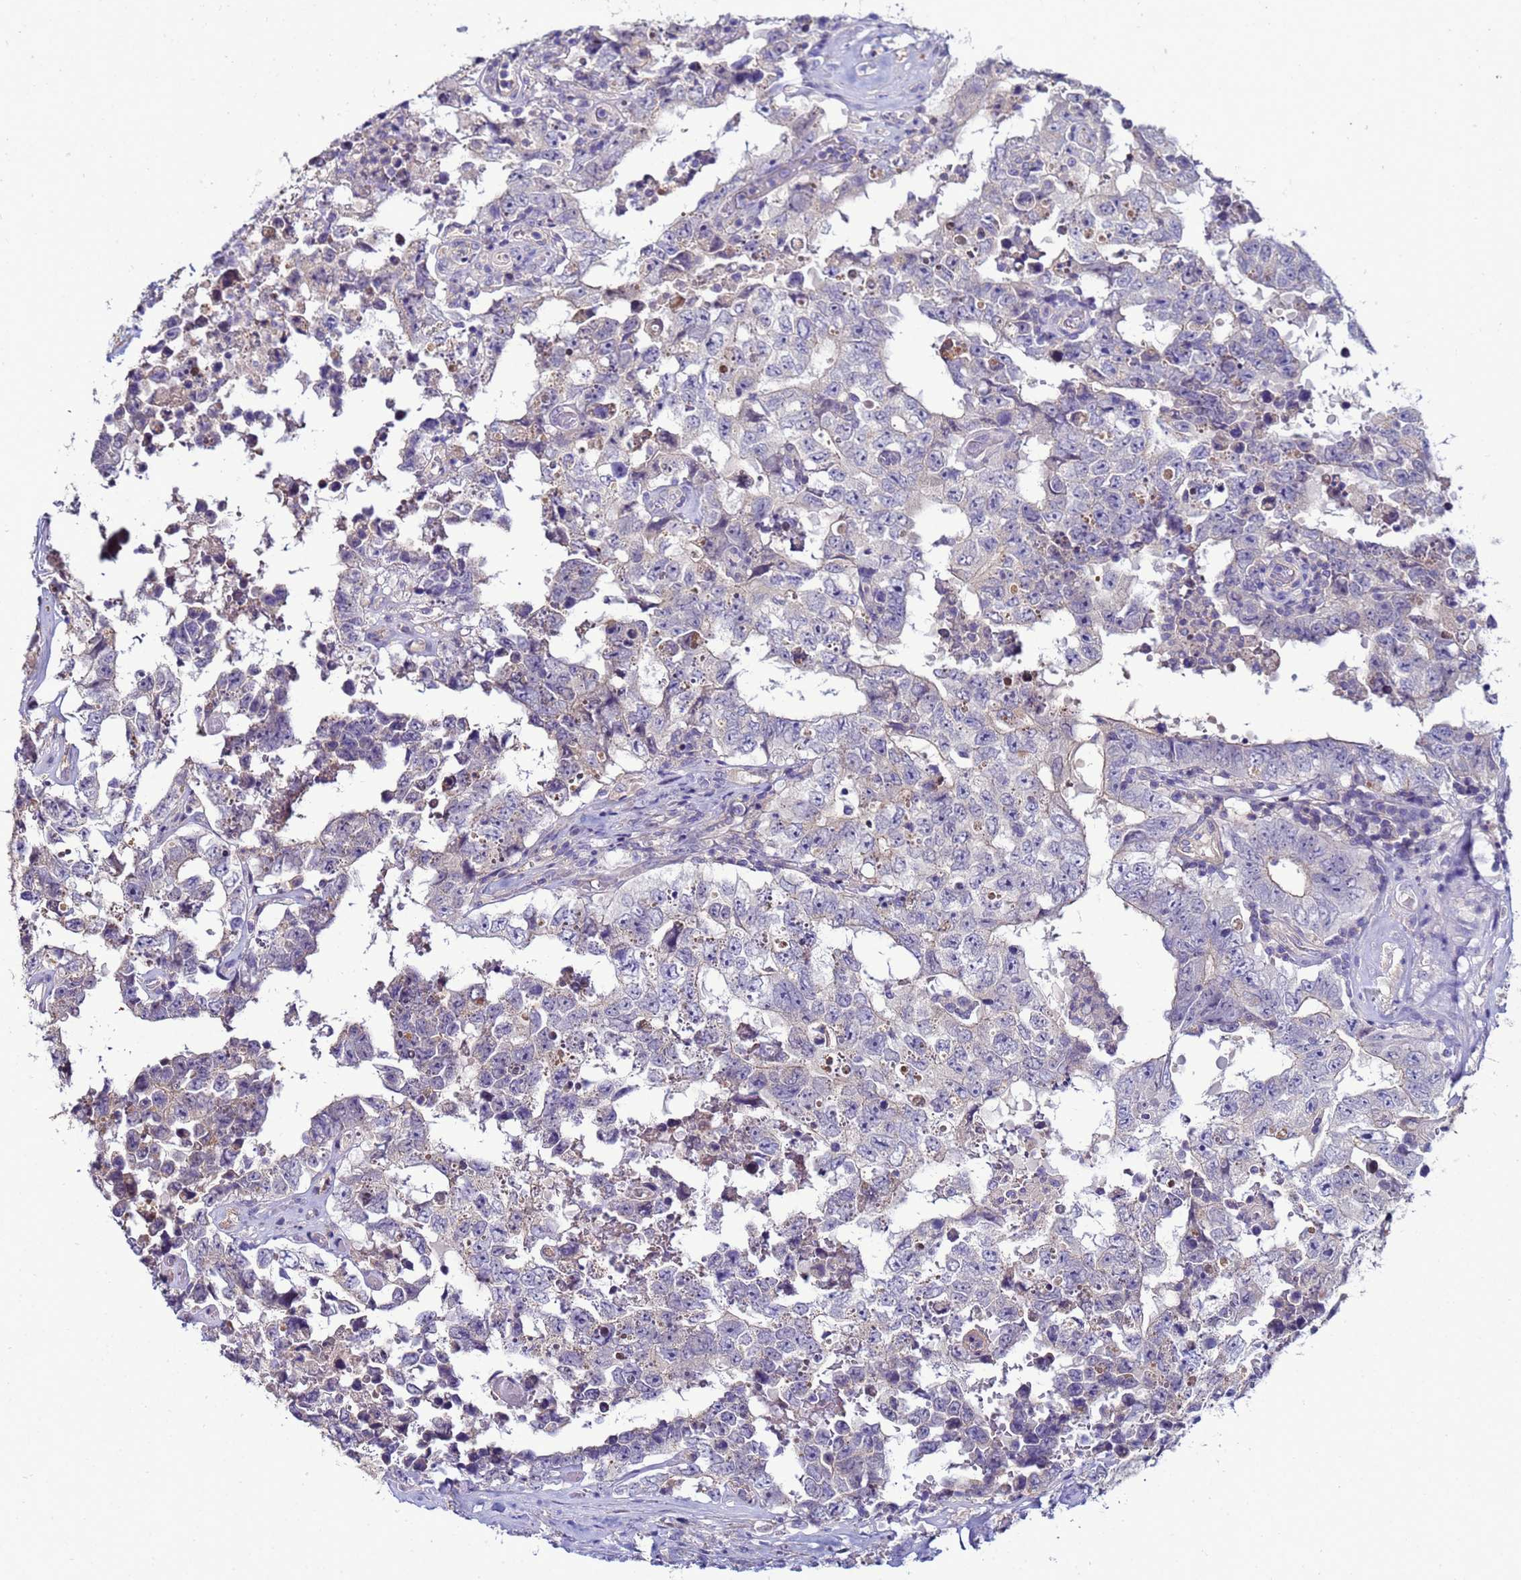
{"staining": {"intensity": "negative", "quantity": "none", "location": "none"}, "tissue": "testis cancer", "cell_type": "Tumor cells", "image_type": "cancer", "snomed": [{"axis": "morphology", "description": "Normal tissue, NOS"}, {"axis": "morphology", "description": "Carcinoma, Embryonal, NOS"}, {"axis": "topography", "description": "Testis"}, {"axis": "topography", "description": "Epididymis"}], "caption": "Immunohistochemistry (IHC) of human testis cancer demonstrates no positivity in tumor cells.", "gene": "NAXE", "patient": {"sex": "male", "age": 25}}